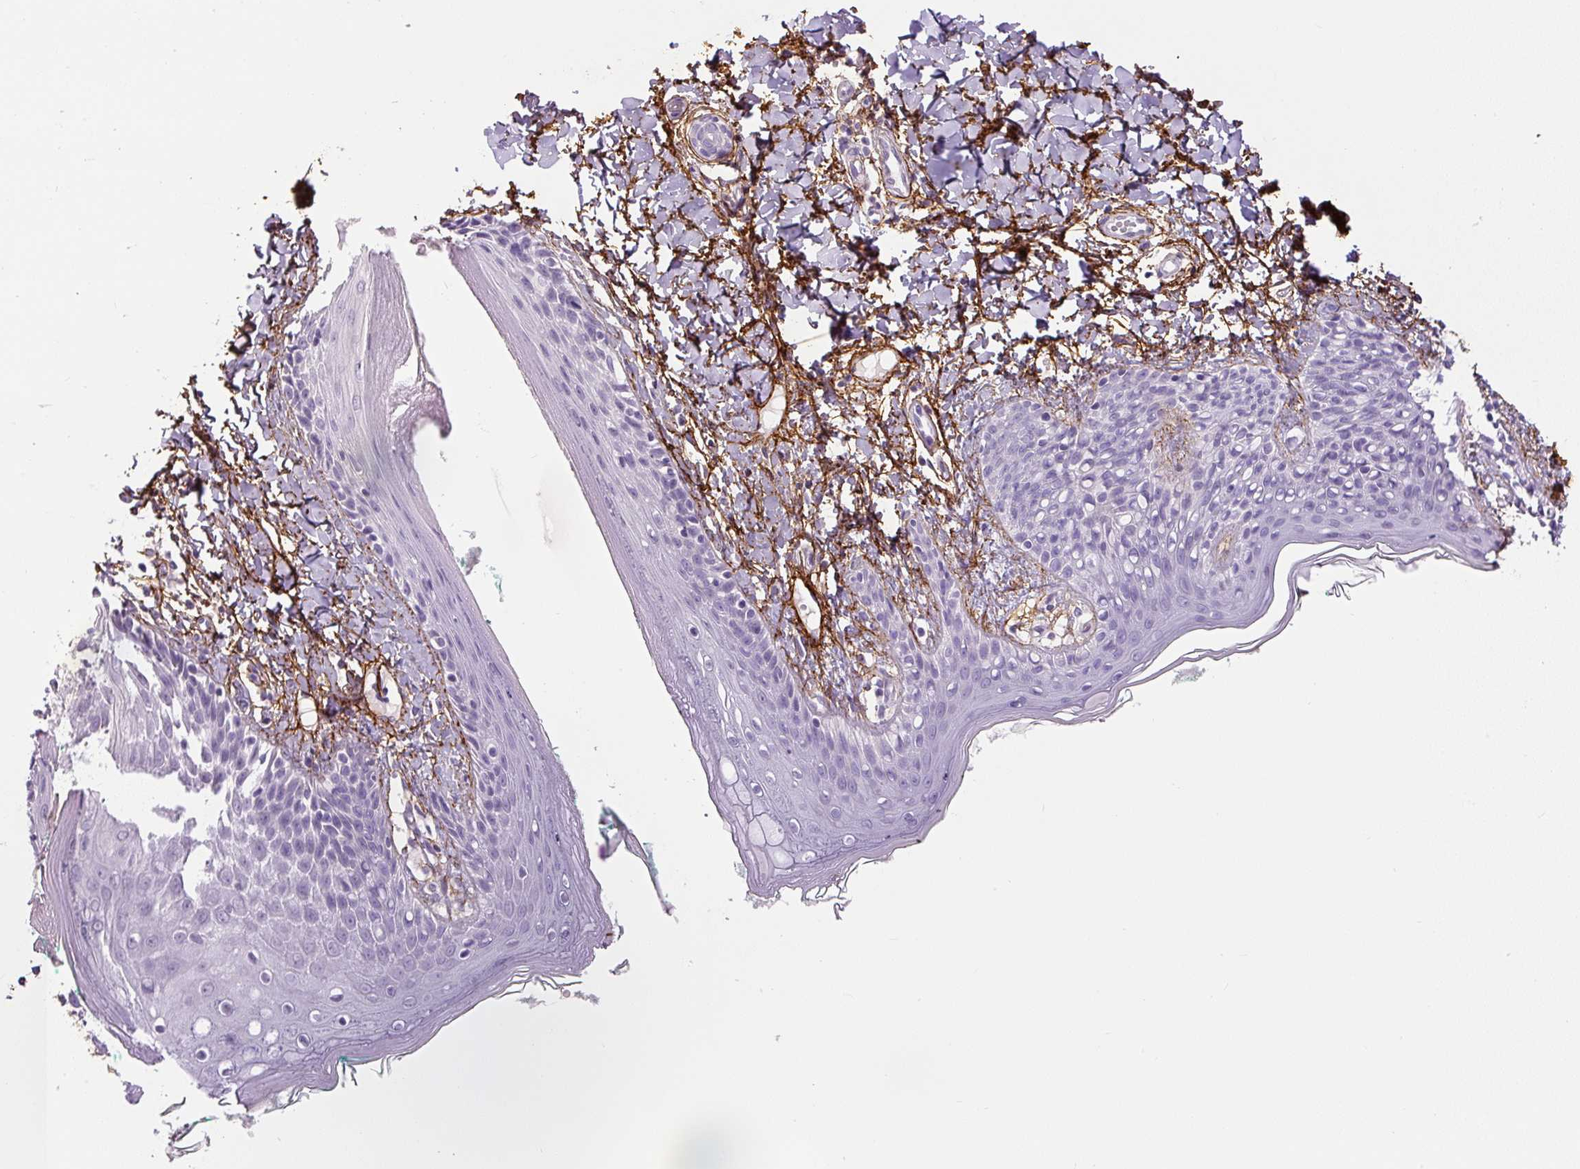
{"staining": {"intensity": "strong", "quantity": ">75%", "location": "cytoplasmic/membranous"}, "tissue": "skin", "cell_type": "Fibroblasts", "image_type": "normal", "snomed": [{"axis": "morphology", "description": "Normal tissue, NOS"}, {"axis": "topography", "description": "Skin"}], "caption": "IHC (DAB (3,3'-diaminobenzidine)) staining of unremarkable human skin displays strong cytoplasmic/membranous protein positivity in approximately >75% of fibroblasts.", "gene": "FBN1", "patient": {"sex": "male", "age": 16}}